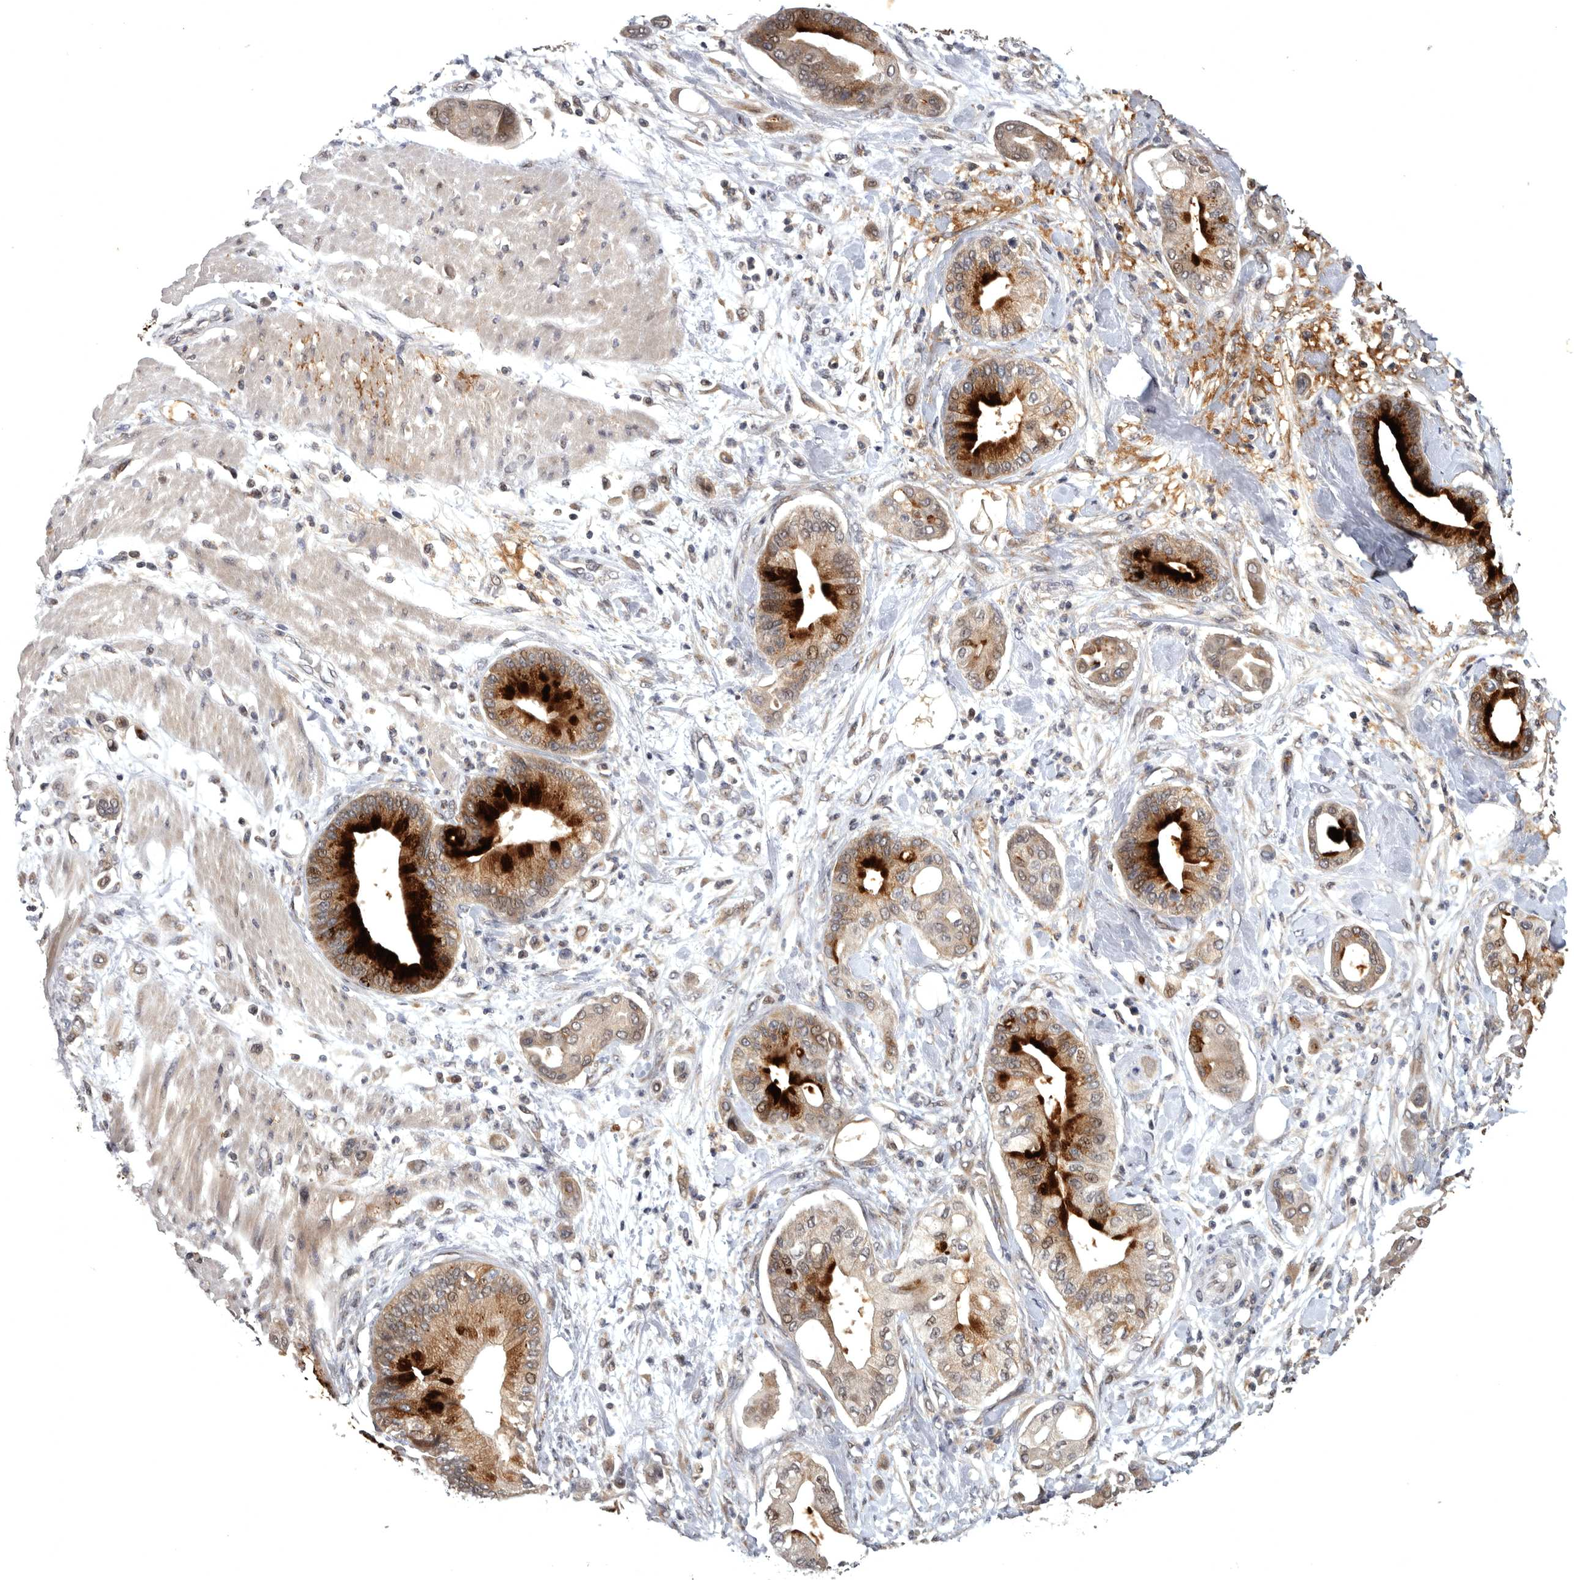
{"staining": {"intensity": "strong", "quantity": ">75%", "location": "cytoplasmic/membranous"}, "tissue": "pancreatic cancer", "cell_type": "Tumor cells", "image_type": "cancer", "snomed": [{"axis": "morphology", "description": "Adenocarcinoma, NOS"}, {"axis": "morphology", "description": "Adenocarcinoma, metastatic, NOS"}, {"axis": "topography", "description": "Lymph node"}, {"axis": "topography", "description": "Pancreas"}, {"axis": "topography", "description": "Duodenum"}], "caption": "A brown stain shows strong cytoplasmic/membranous expression of a protein in human pancreatic cancer tumor cells.", "gene": "MAN2A1", "patient": {"sex": "female", "age": 64}}